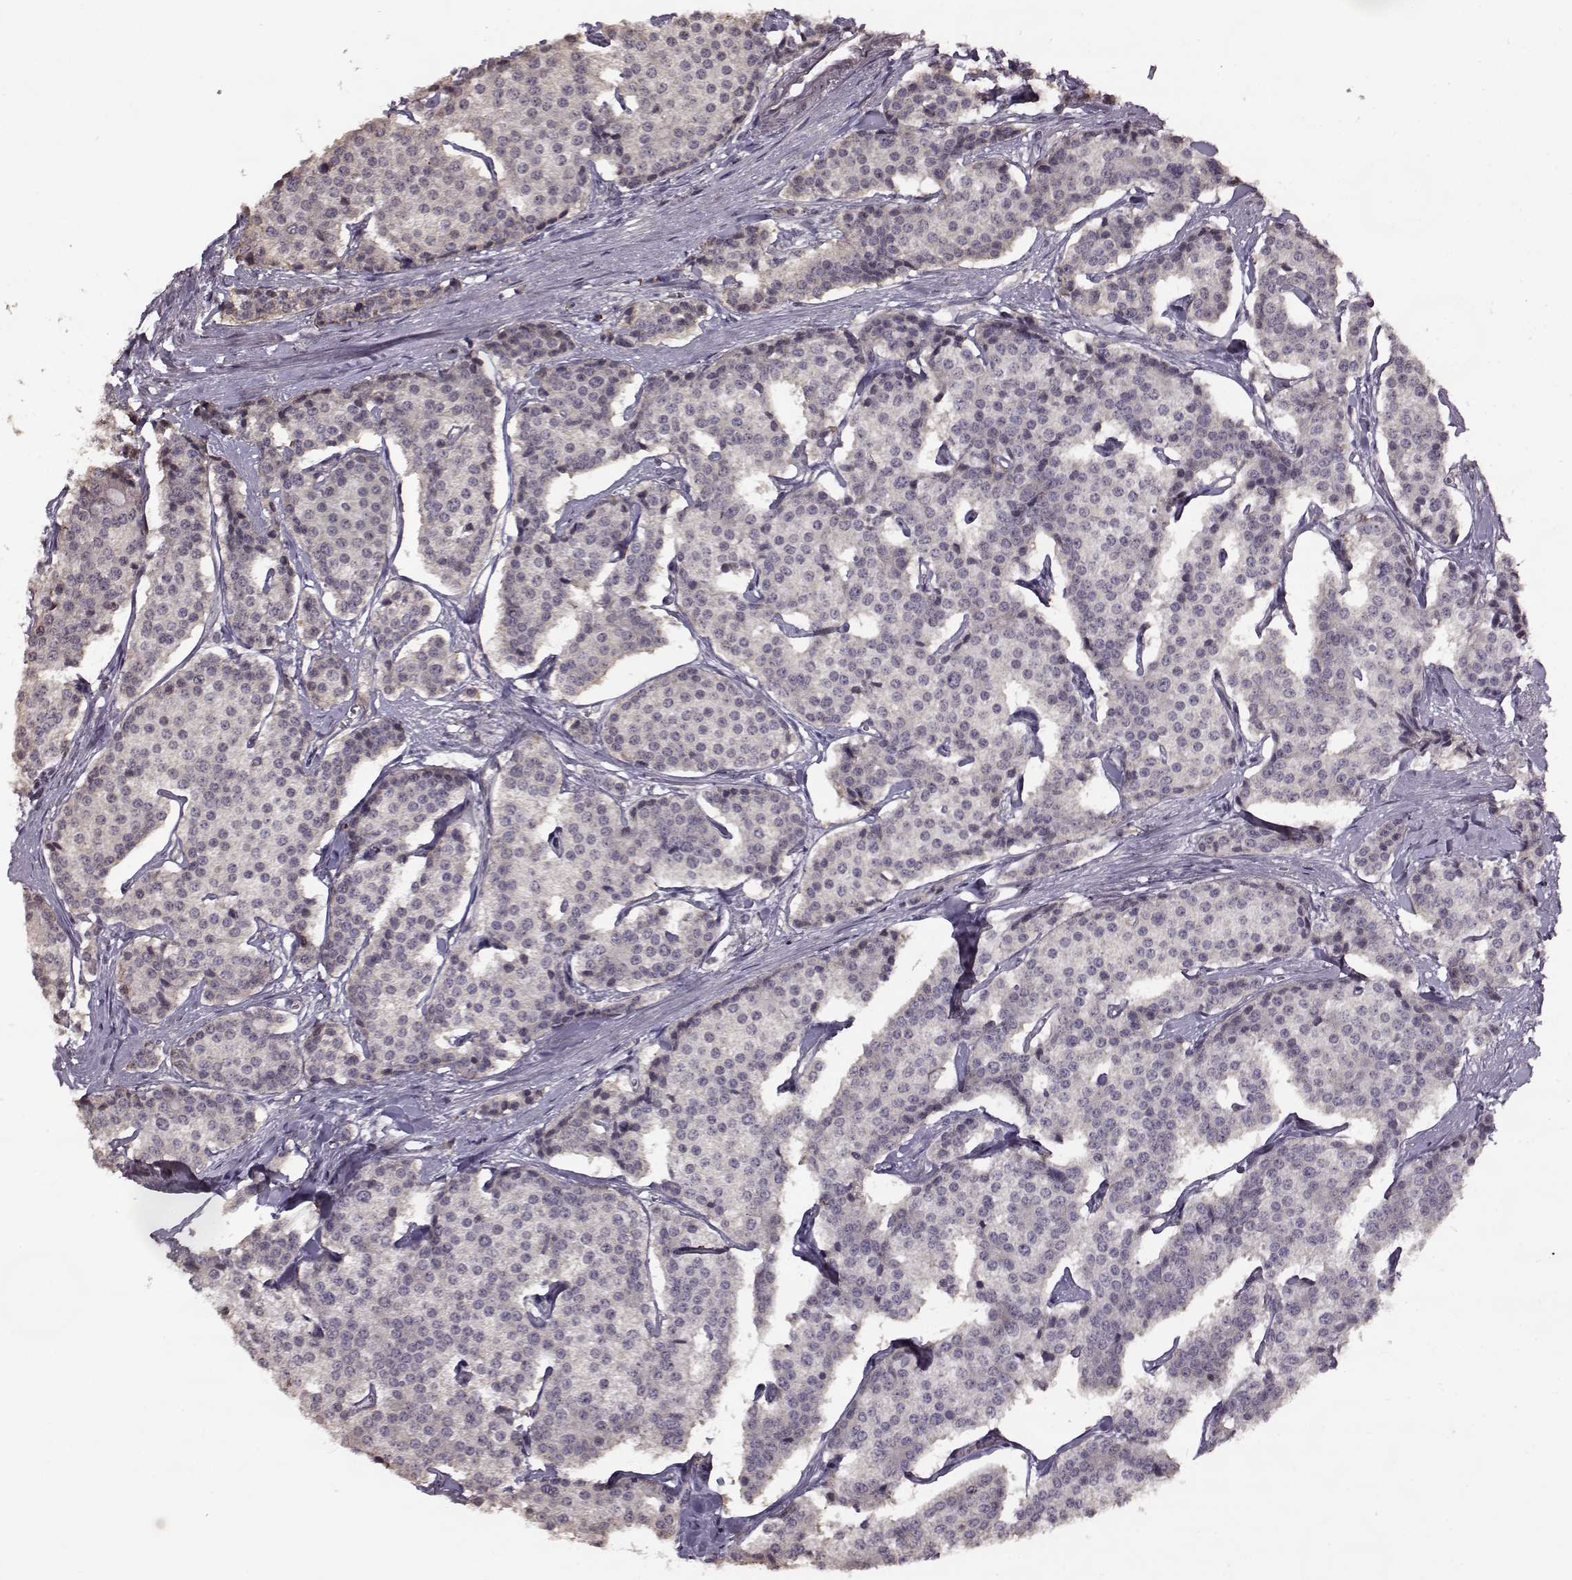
{"staining": {"intensity": "negative", "quantity": "none", "location": "none"}, "tissue": "carcinoid", "cell_type": "Tumor cells", "image_type": "cancer", "snomed": [{"axis": "morphology", "description": "Carcinoid, malignant, NOS"}, {"axis": "topography", "description": "Small intestine"}], "caption": "Immunohistochemistry (IHC) histopathology image of neoplastic tissue: carcinoid (malignant) stained with DAB shows no significant protein positivity in tumor cells.", "gene": "FSHB", "patient": {"sex": "female", "age": 65}}